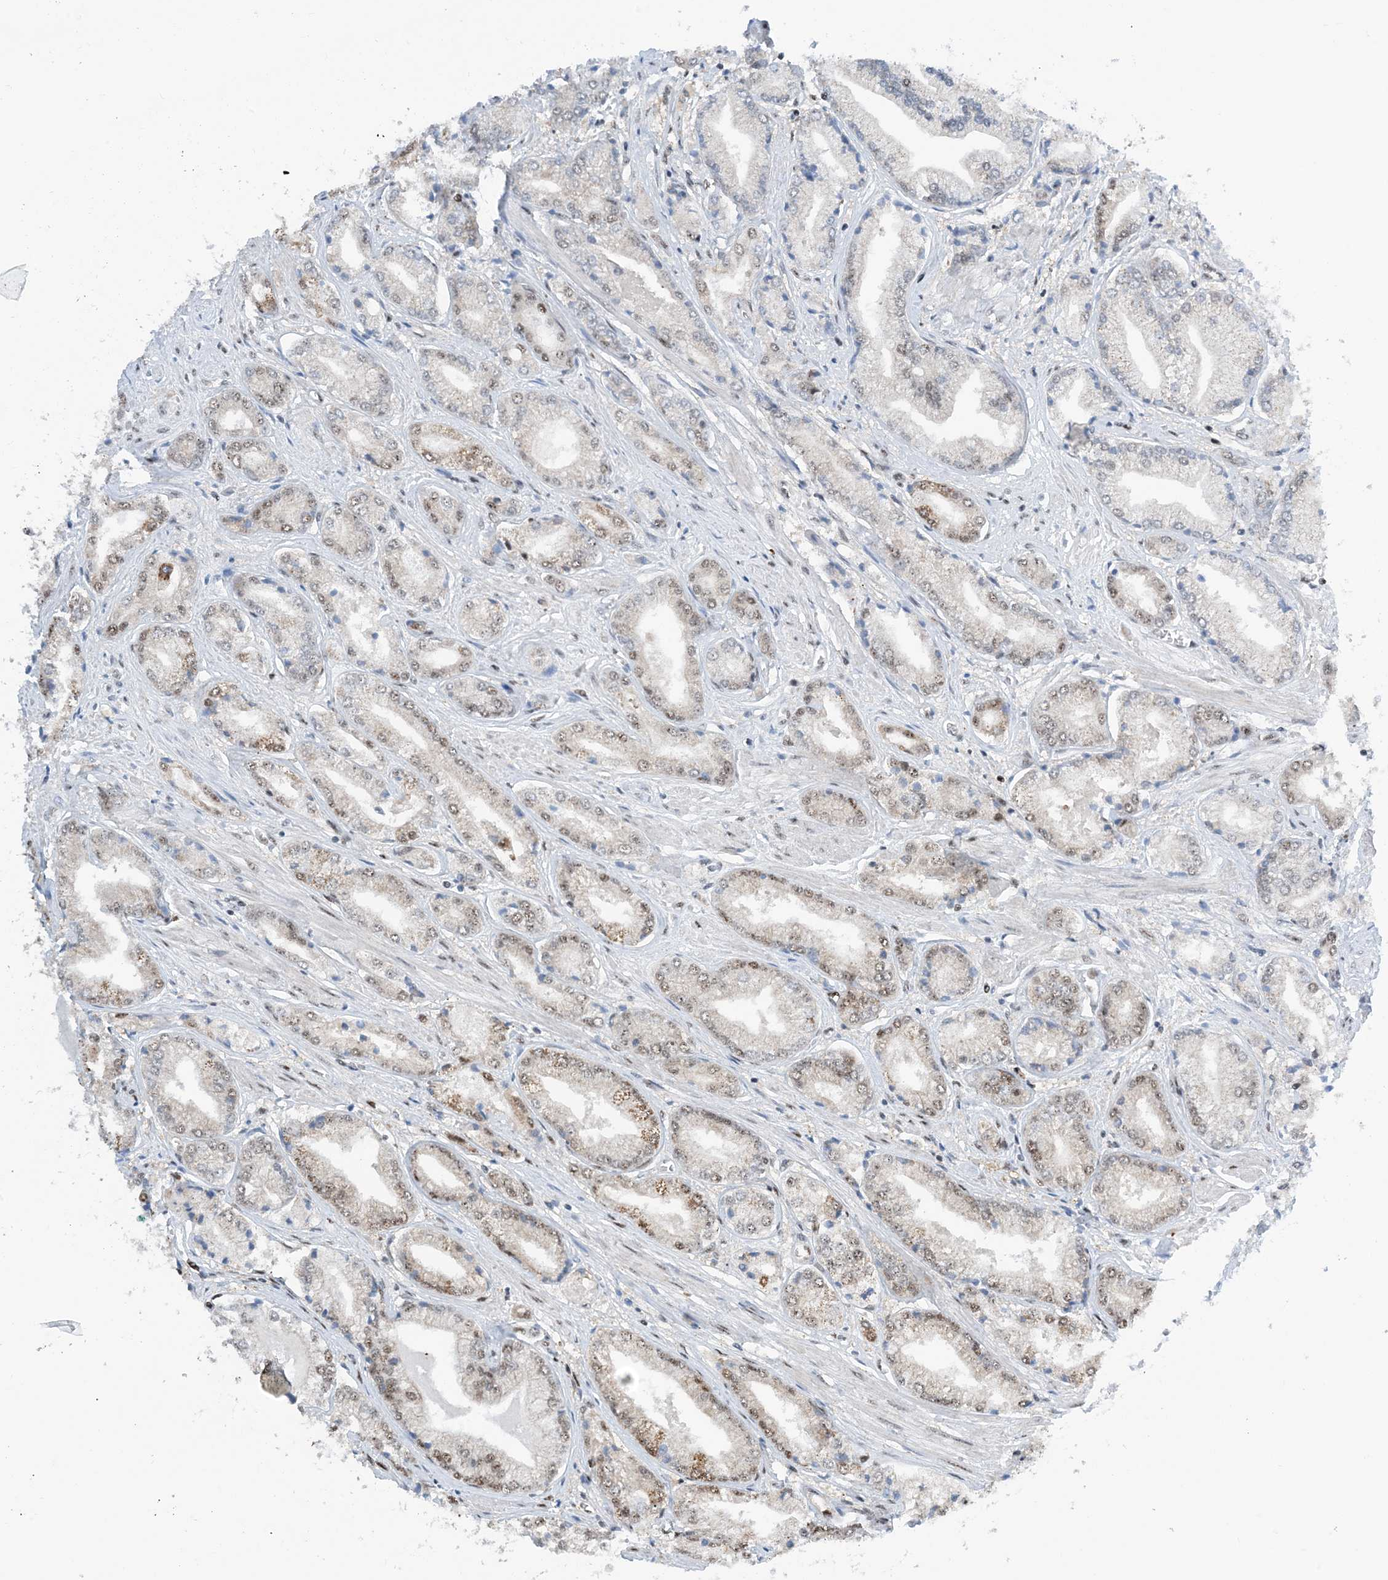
{"staining": {"intensity": "weak", "quantity": "25%-75%", "location": "cytoplasmic/membranous,nuclear"}, "tissue": "prostate cancer", "cell_type": "Tumor cells", "image_type": "cancer", "snomed": [{"axis": "morphology", "description": "Adenocarcinoma, Low grade"}, {"axis": "topography", "description": "Prostate"}], "caption": "Human prostate cancer (adenocarcinoma (low-grade)) stained with a protein marker displays weak staining in tumor cells.", "gene": "HEMK1", "patient": {"sex": "male", "age": 60}}